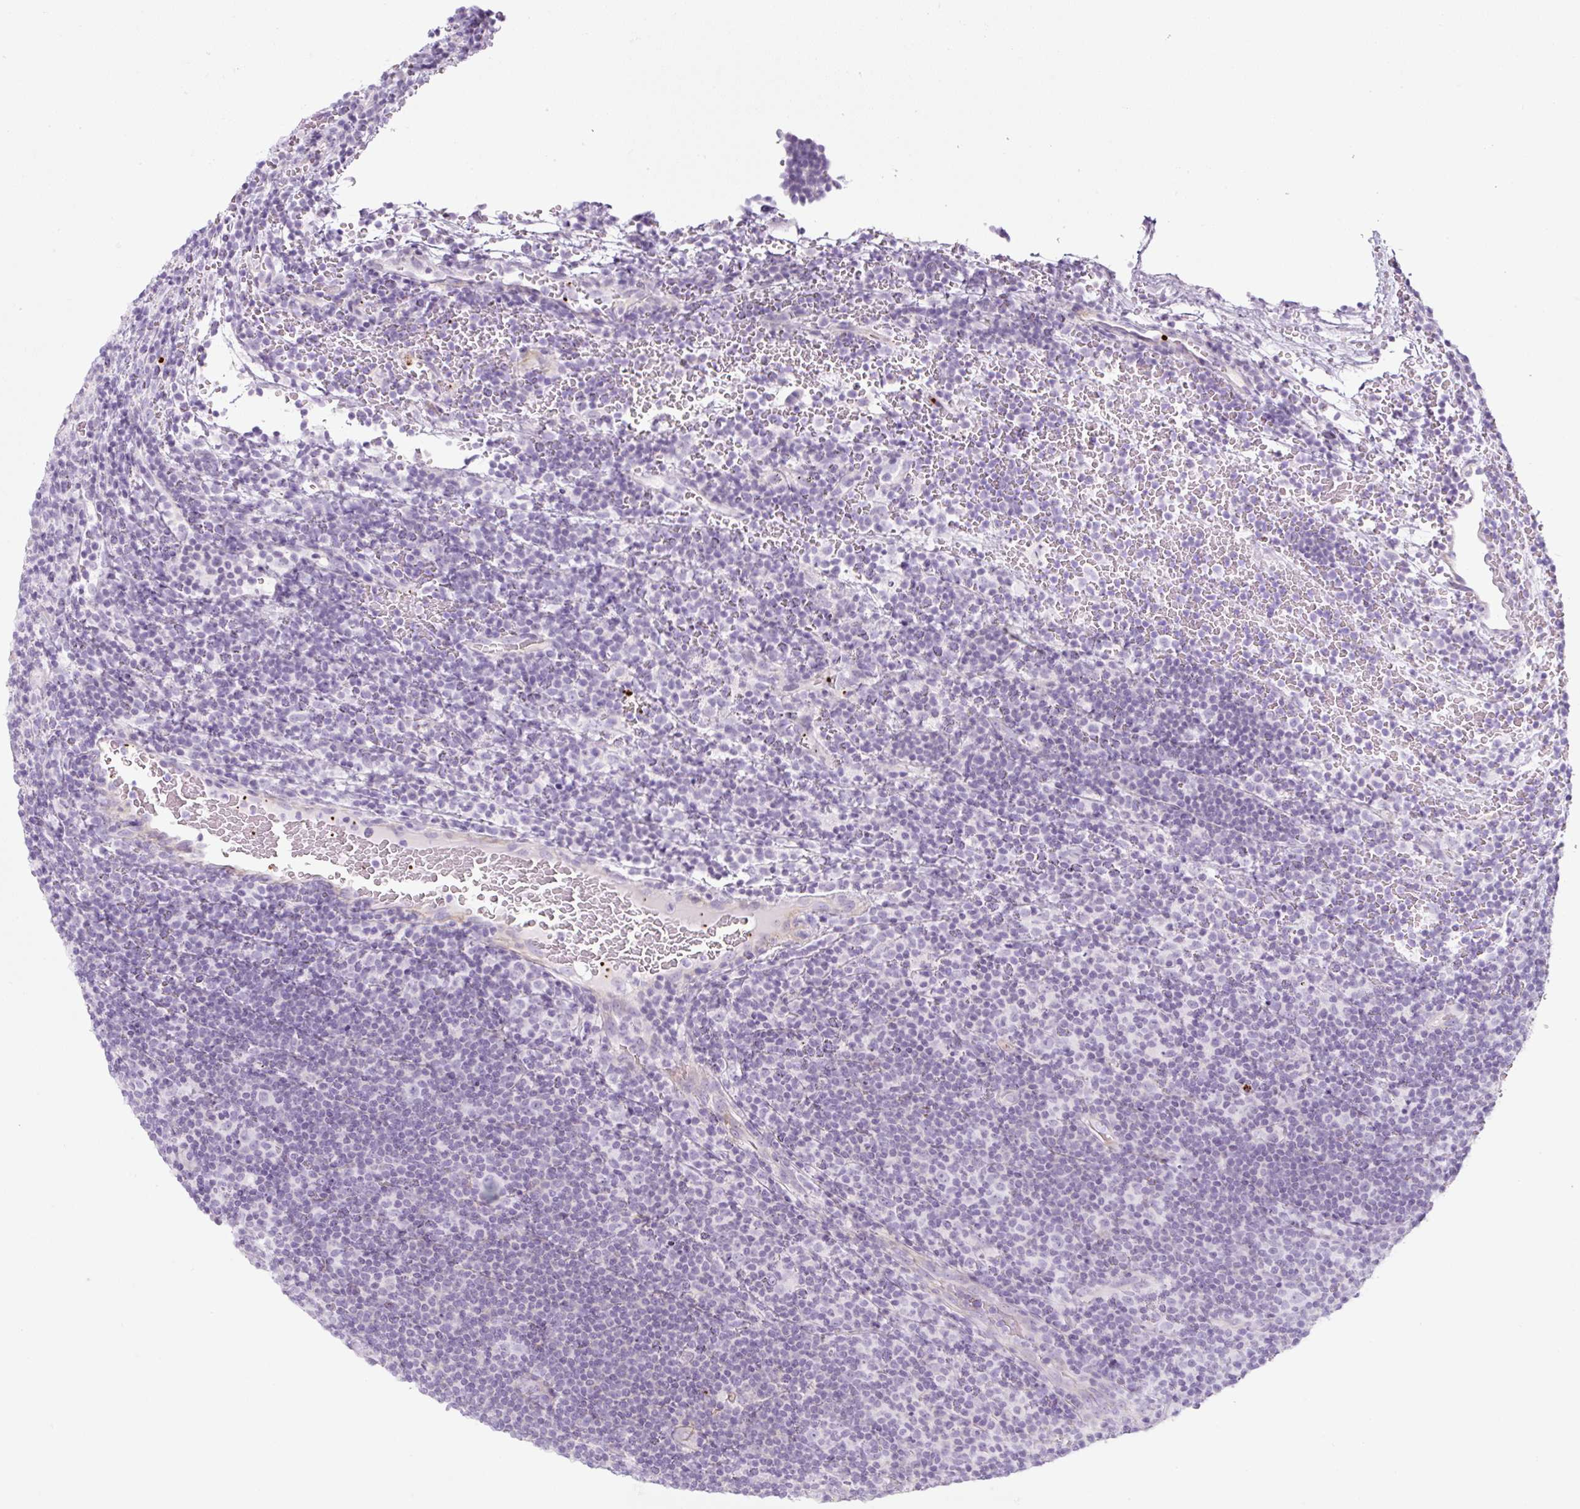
{"staining": {"intensity": "negative", "quantity": "none", "location": "none"}, "tissue": "lymphoma", "cell_type": "Tumor cells", "image_type": "cancer", "snomed": [{"axis": "morphology", "description": "Hodgkin's disease, NOS"}, {"axis": "topography", "description": "Lymph node"}], "caption": "High magnification brightfield microscopy of Hodgkin's disease stained with DAB (brown) and counterstained with hematoxylin (blue): tumor cells show no significant positivity.", "gene": "PF4V1", "patient": {"sex": "female", "age": 57}}